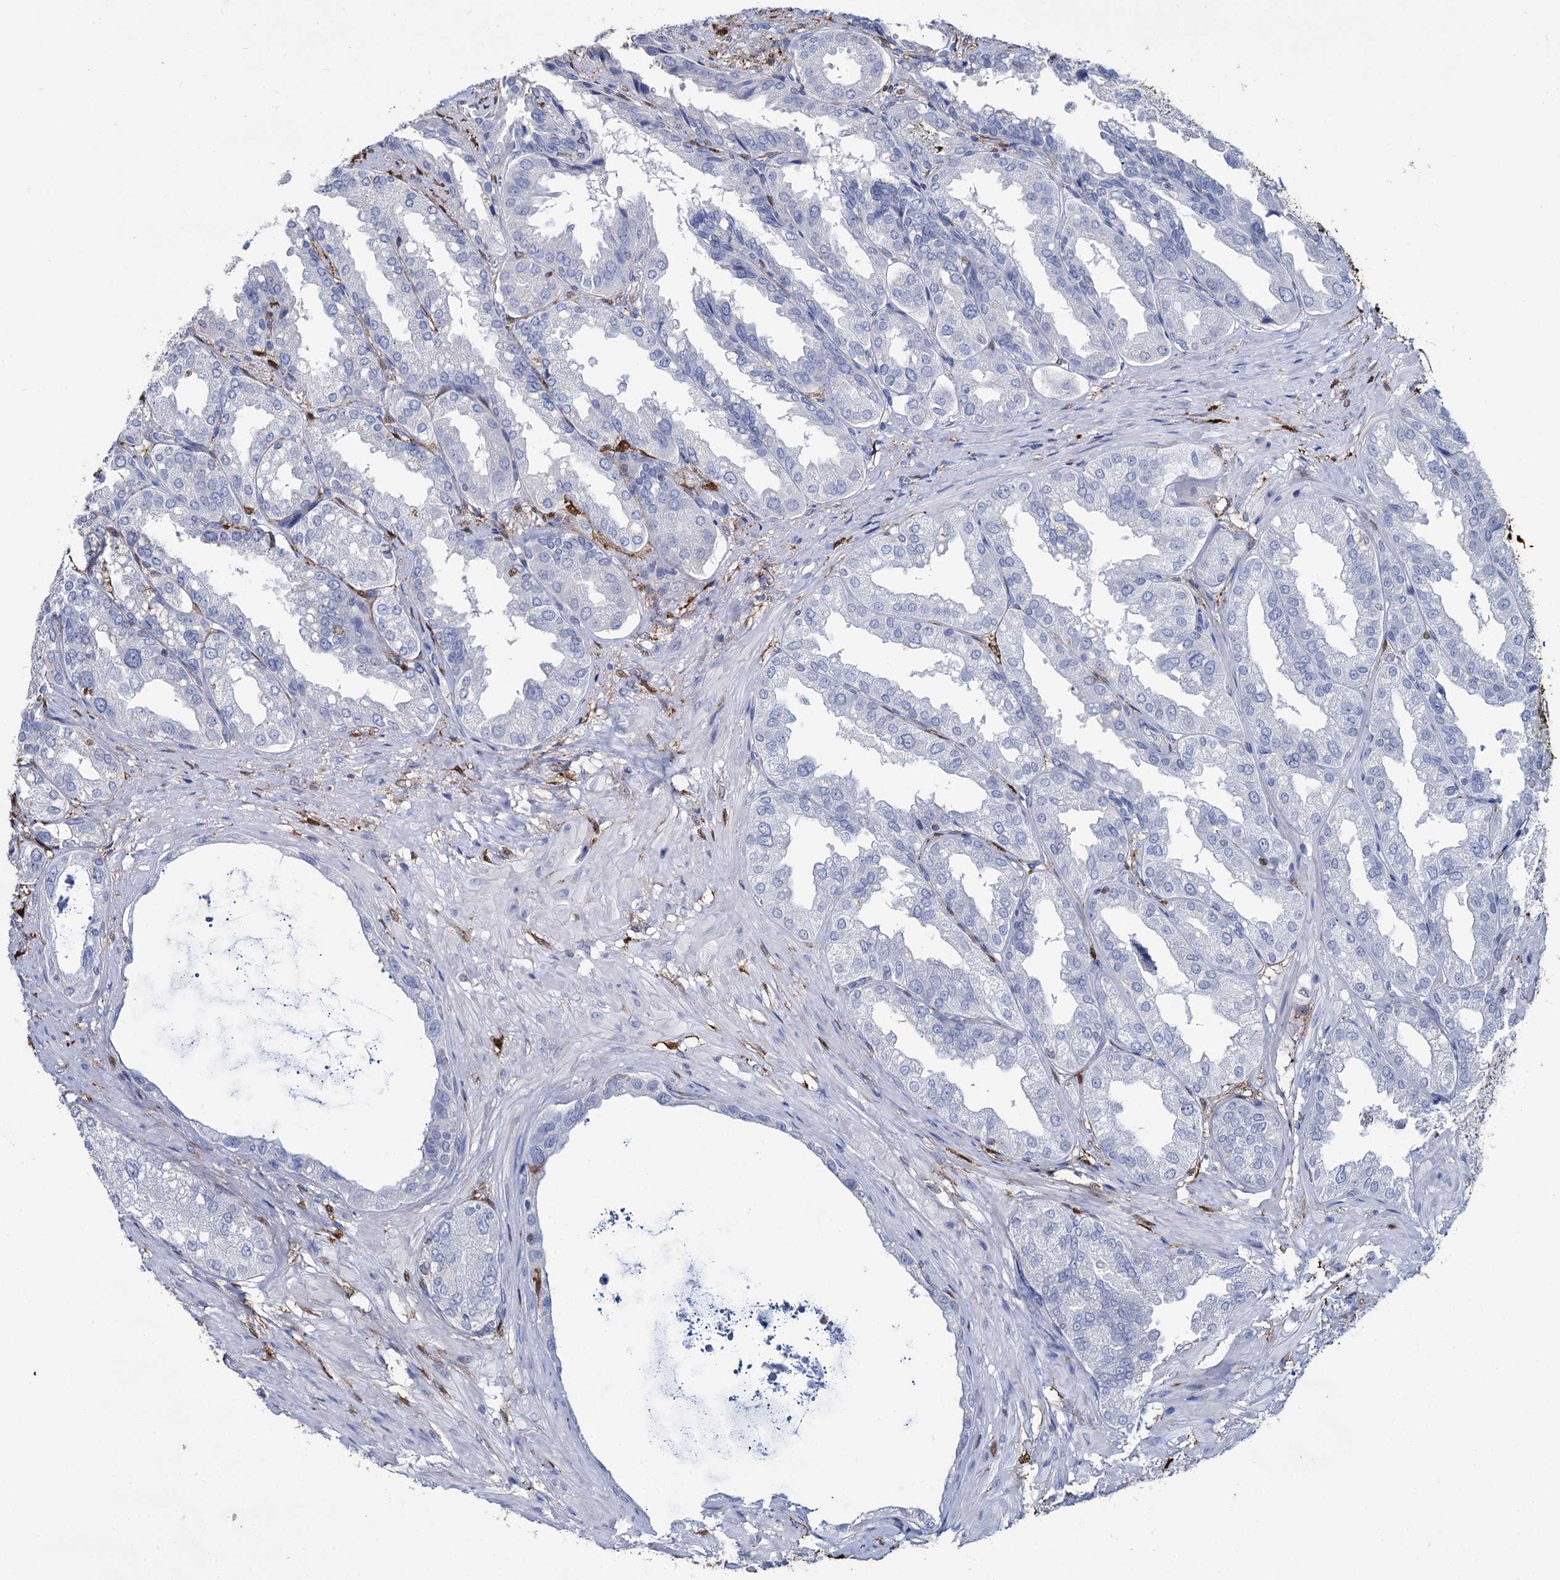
{"staining": {"intensity": "negative", "quantity": "none", "location": "none"}, "tissue": "seminal vesicle", "cell_type": "Glandular cells", "image_type": "normal", "snomed": [{"axis": "morphology", "description": "Normal tissue, NOS"}, {"axis": "topography", "description": "Seminal veicle"}], "caption": "Seminal vesicle was stained to show a protein in brown. There is no significant staining in glandular cells.", "gene": "FABP5", "patient": {"sex": "male", "age": 63}}